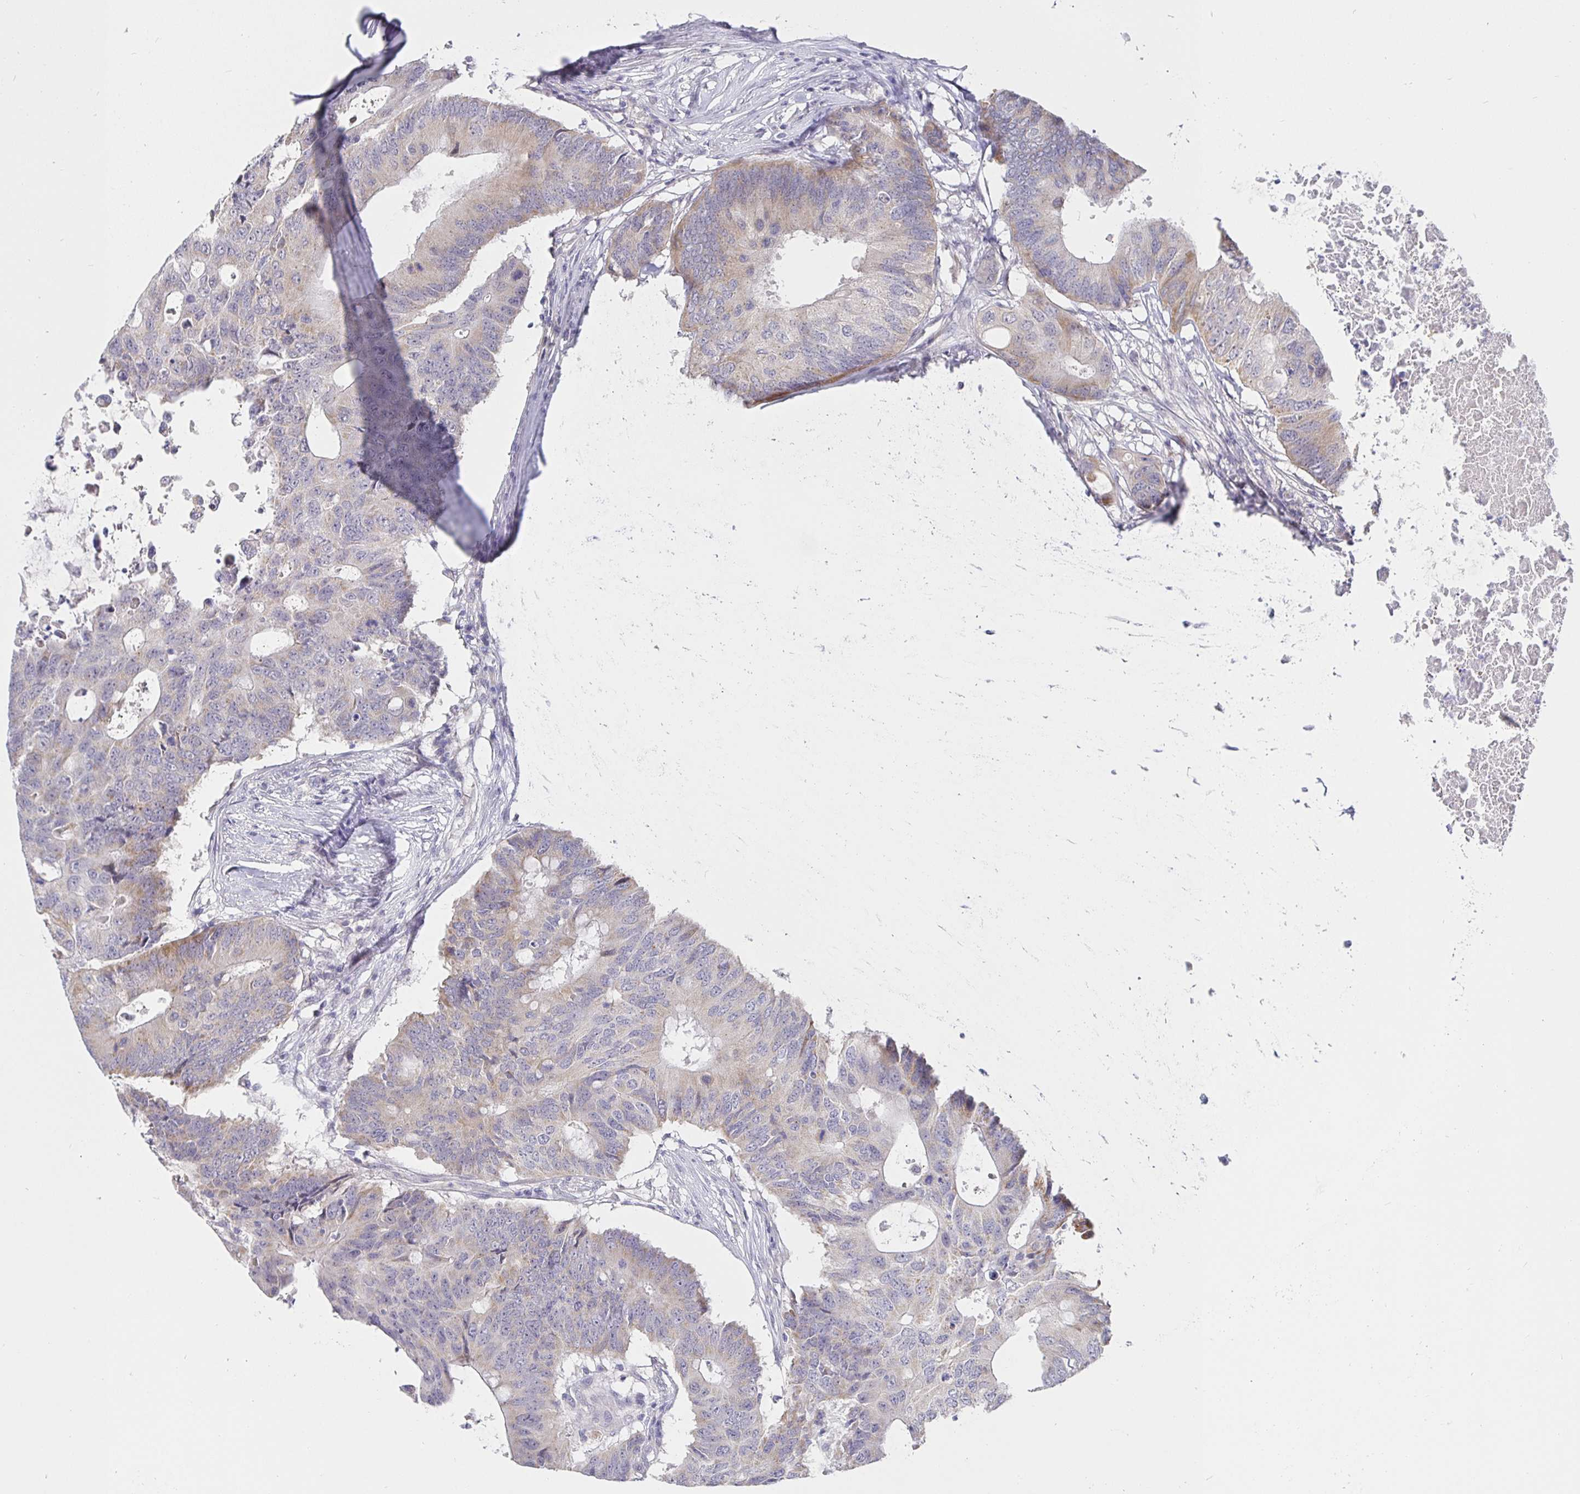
{"staining": {"intensity": "weak", "quantity": "25%-75%", "location": "cytoplasmic/membranous"}, "tissue": "colorectal cancer", "cell_type": "Tumor cells", "image_type": "cancer", "snomed": [{"axis": "morphology", "description": "Adenocarcinoma, NOS"}, {"axis": "topography", "description": "Colon"}], "caption": "Colorectal adenocarcinoma stained for a protein displays weak cytoplasmic/membranous positivity in tumor cells. (Brightfield microscopy of DAB IHC at high magnification).", "gene": "CIT", "patient": {"sex": "male", "age": 71}}